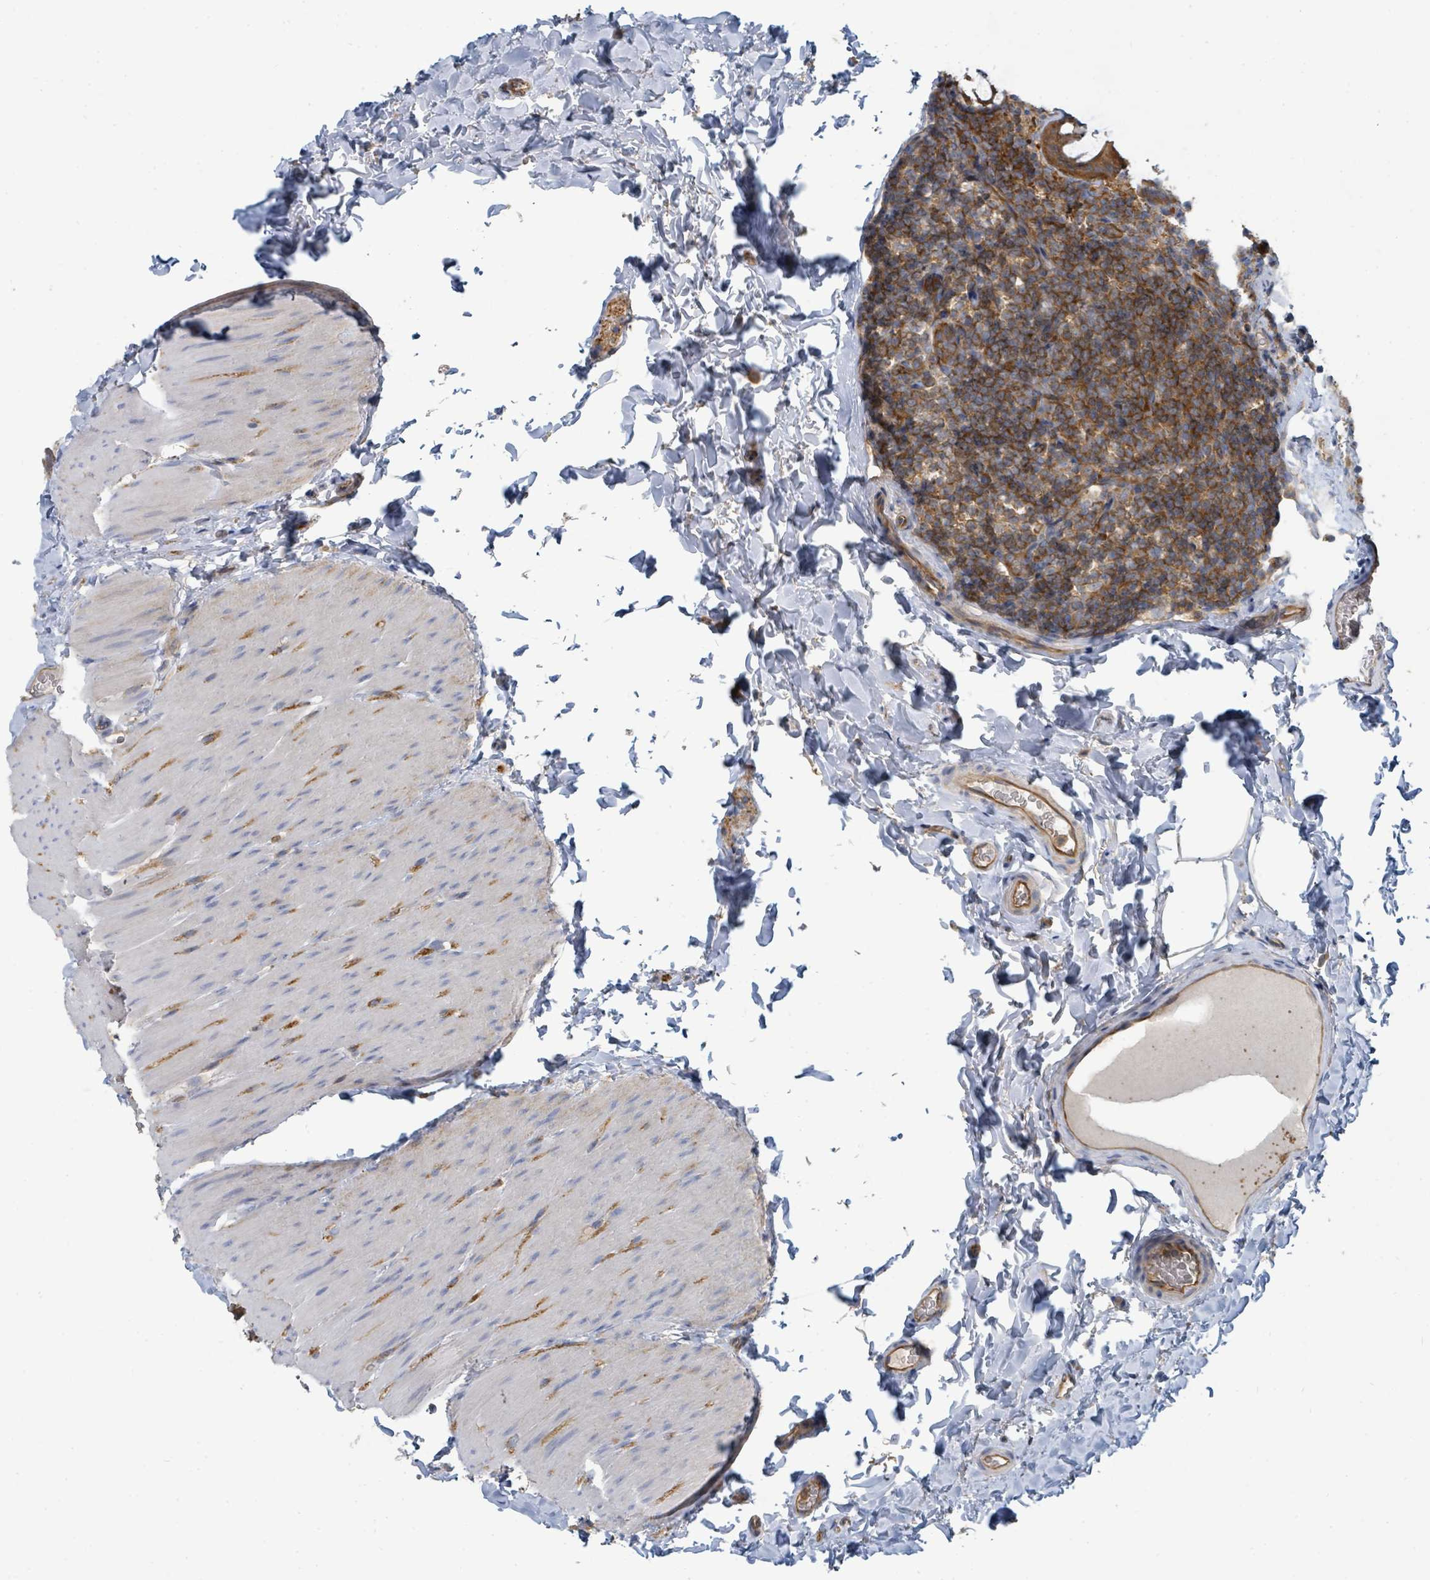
{"staining": {"intensity": "moderate", "quantity": ">75%", "location": "cytoplasmic/membranous"}, "tissue": "colon", "cell_type": "Endothelial cells", "image_type": "normal", "snomed": [{"axis": "morphology", "description": "Normal tissue, NOS"}, {"axis": "topography", "description": "Colon"}], "caption": "Moderate cytoplasmic/membranous staining for a protein is present in approximately >75% of endothelial cells of normal colon using immunohistochemistry.", "gene": "BOLA2B", "patient": {"sex": "male", "age": 46}}